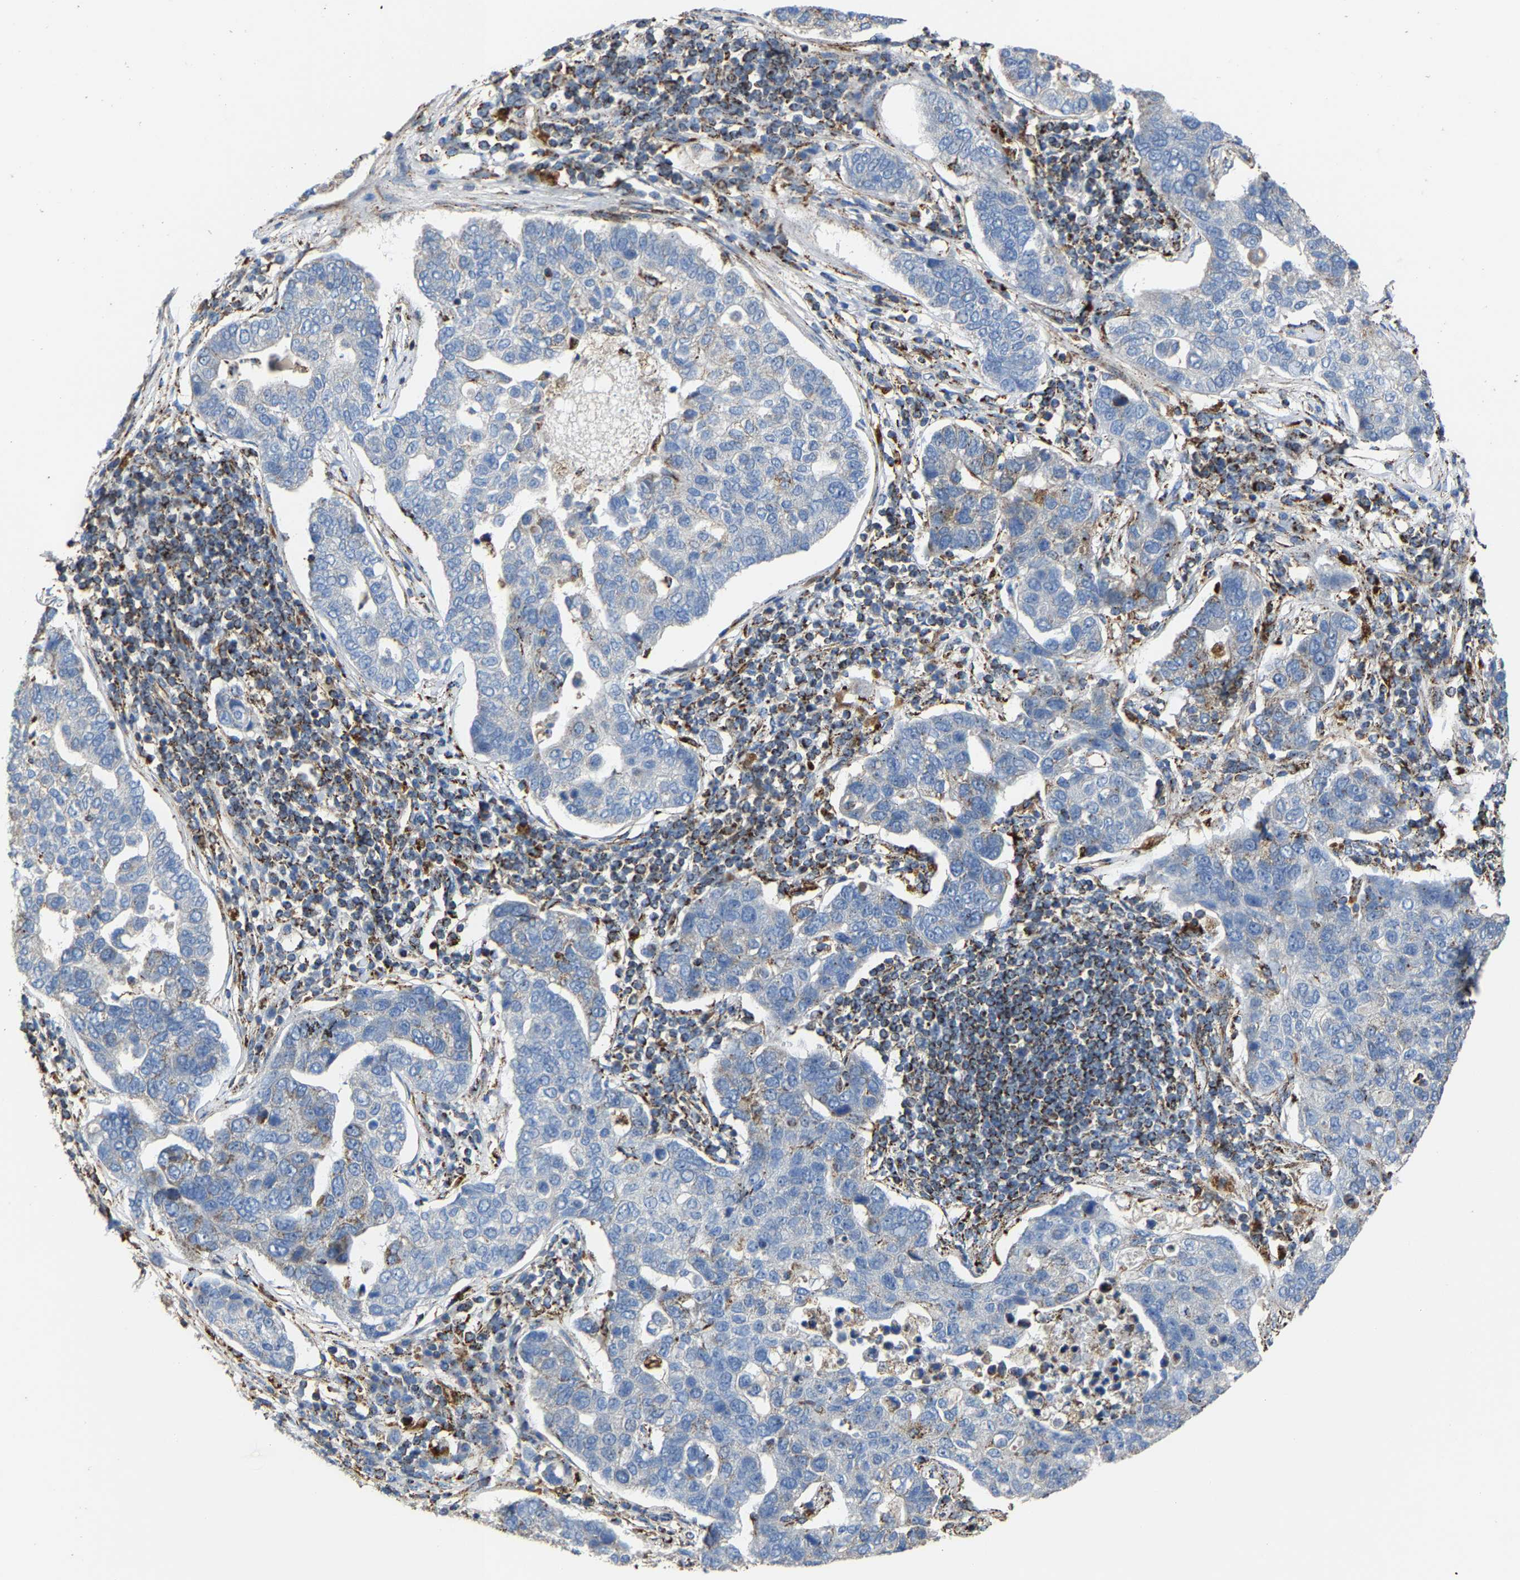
{"staining": {"intensity": "weak", "quantity": "<25%", "location": "cytoplasmic/membranous"}, "tissue": "pancreatic cancer", "cell_type": "Tumor cells", "image_type": "cancer", "snomed": [{"axis": "morphology", "description": "Adenocarcinoma, NOS"}, {"axis": "topography", "description": "Pancreas"}], "caption": "Tumor cells are negative for brown protein staining in pancreatic adenocarcinoma.", "gene": "NDUFV3", "patient": {"sex": "female", "age": 61}}